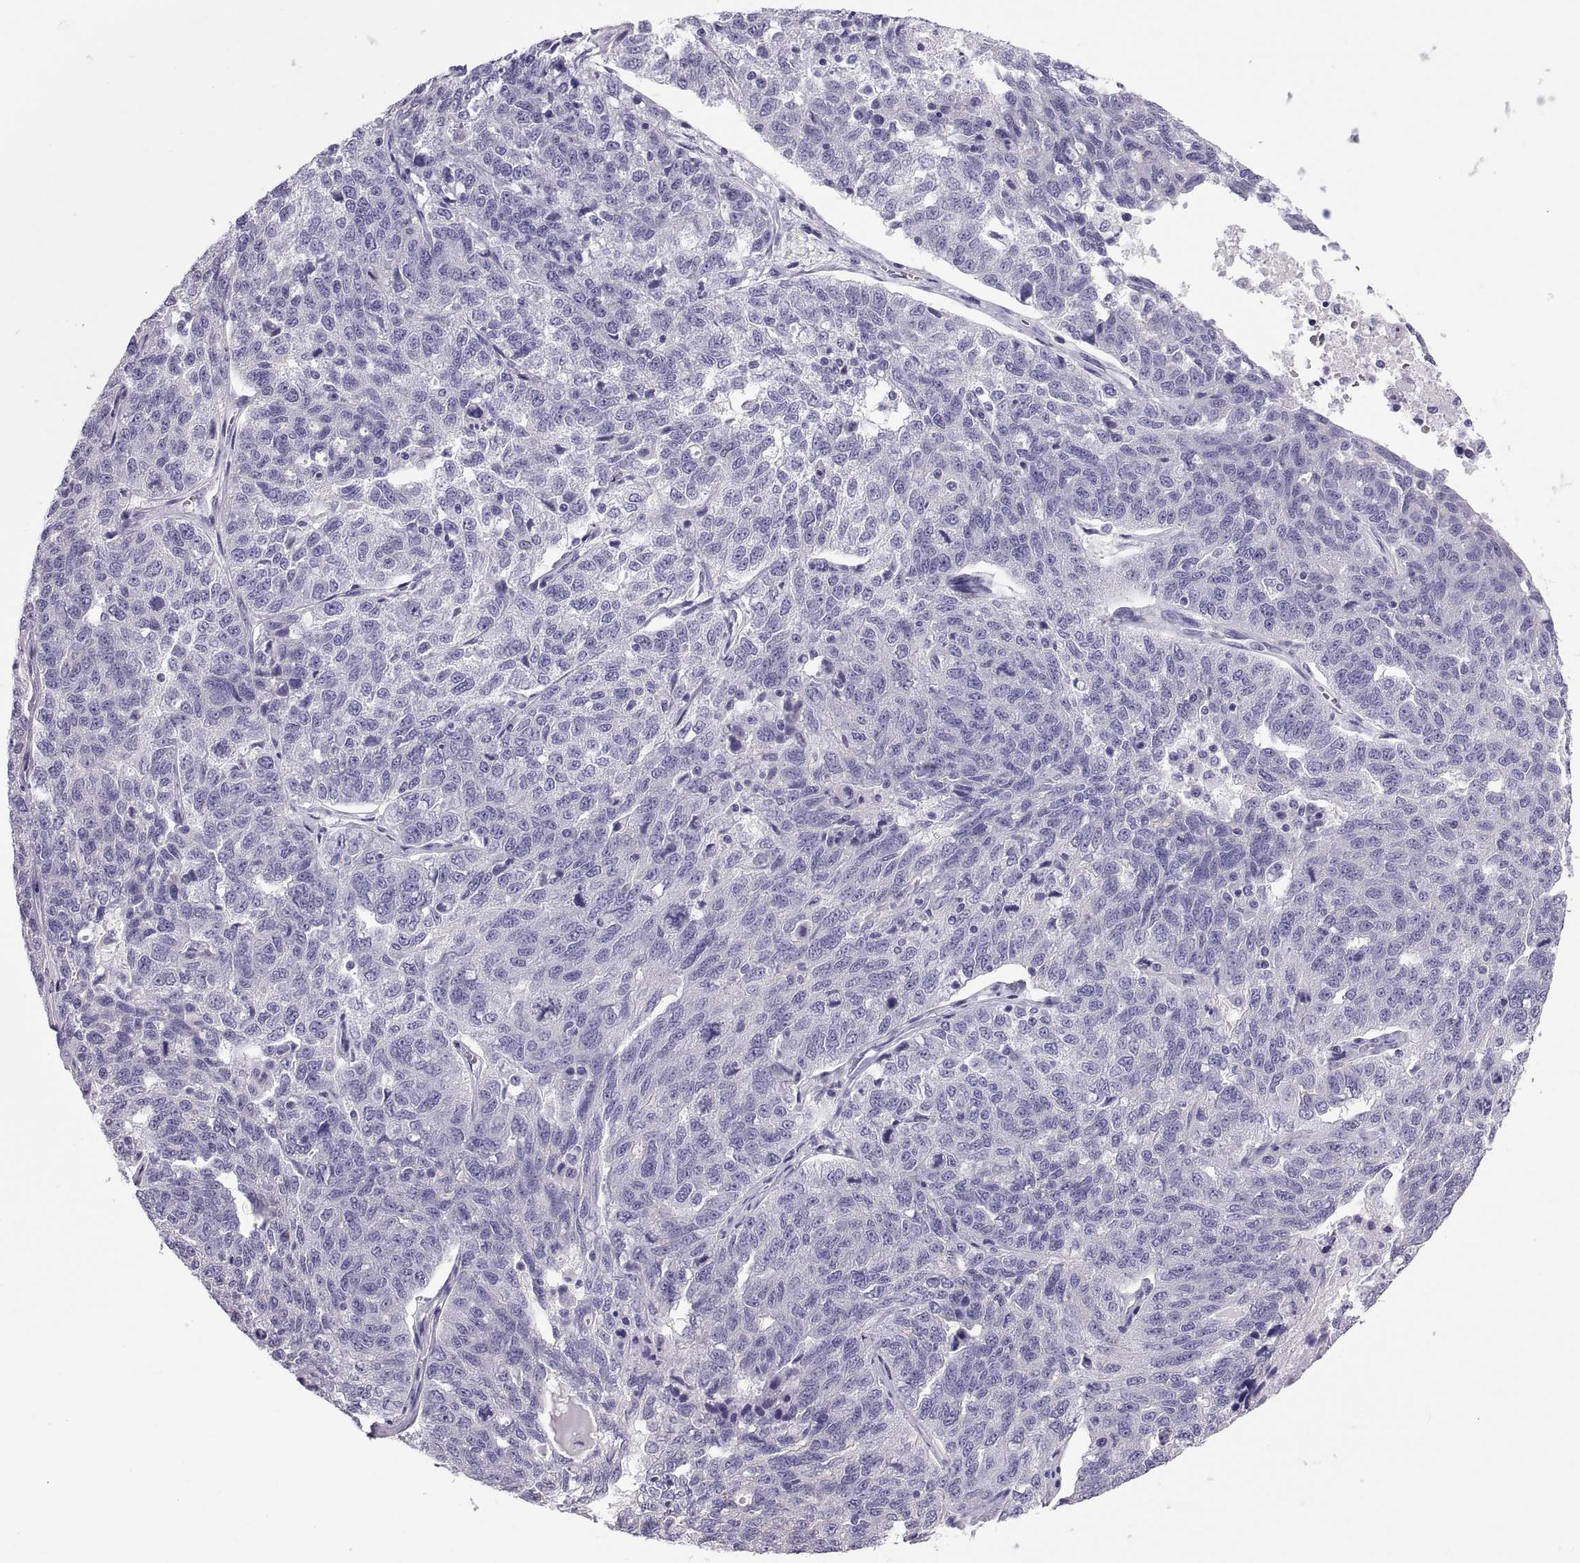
{"staining": {"intensity": "negative", "quantity": "none", "location": "none"}, "tissue": "ovarian cancer", "cell_type": "Tumor cells", "image_type": "cancer", "snomed": [{"axis": "morphology", "description": "Cystadenocarcinoma, serous, NOS"}, {"axis": "topography", "description": "Ovary"}], "caption": "Tumor cells show no significant protein expression in ovarian cancer.", "gene": "RNASE12", "patient": {"sex": "female", "age": 71}}